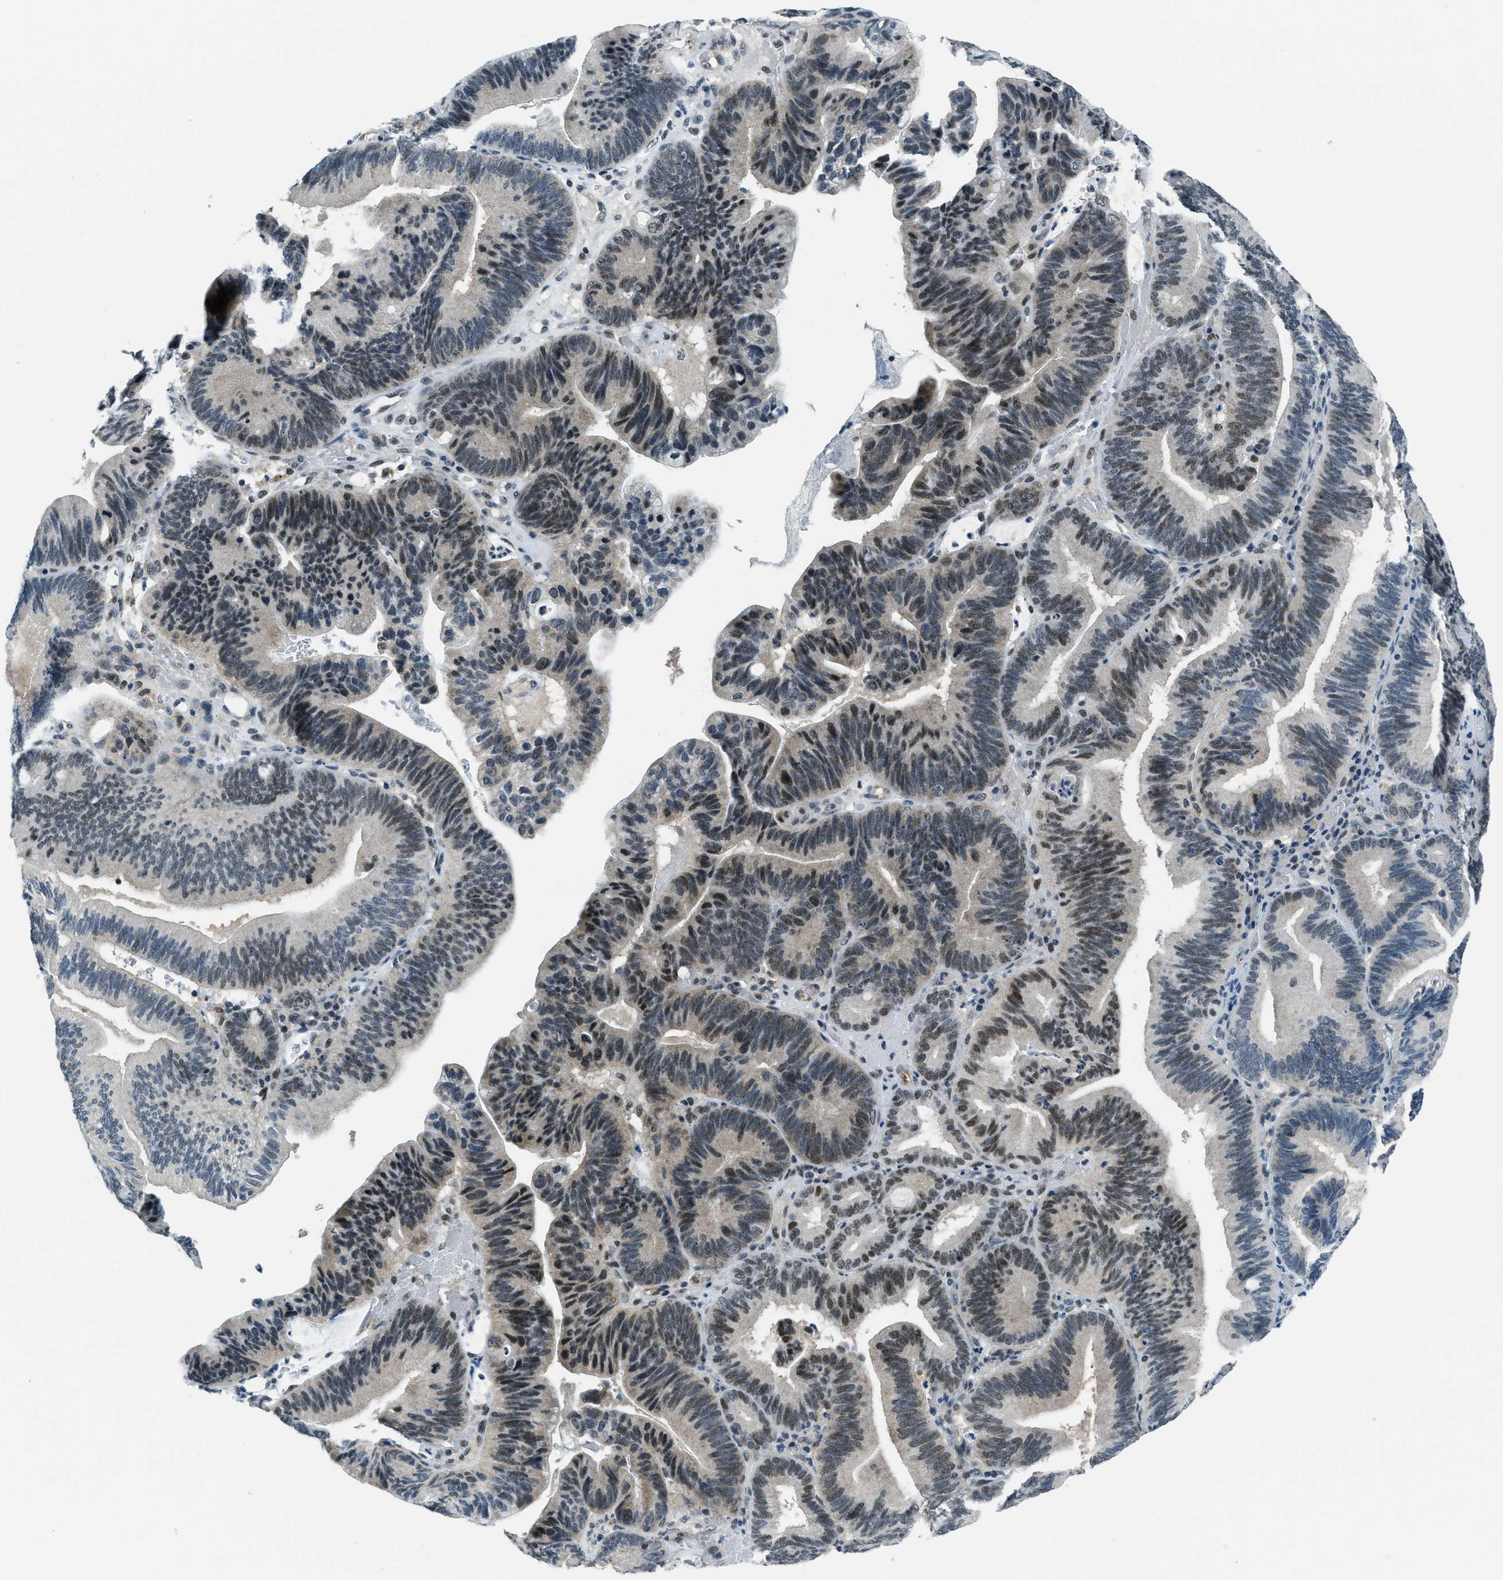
{"staining": {"intensity": "moderate", "quantity": "25%-75%", "location": "nuclear"}, "tissue": "pancreatic cancer", "cell_type": "Tumor cells", "image_type": "cancer", "snomed": [{"axis": "morphology", "description": "Adenocarcinoma, NOS"}, {"axis": "topography", "description": "Pancreas"}], "caption": "This is a micrograph of immunohistochemistry staining of adenocarcinoma (pancreatic), which shows moderate positivity in the nuclear of tumor cells.", "gene": "KLF6", "patient": {"sex": "male", "age": 82}}